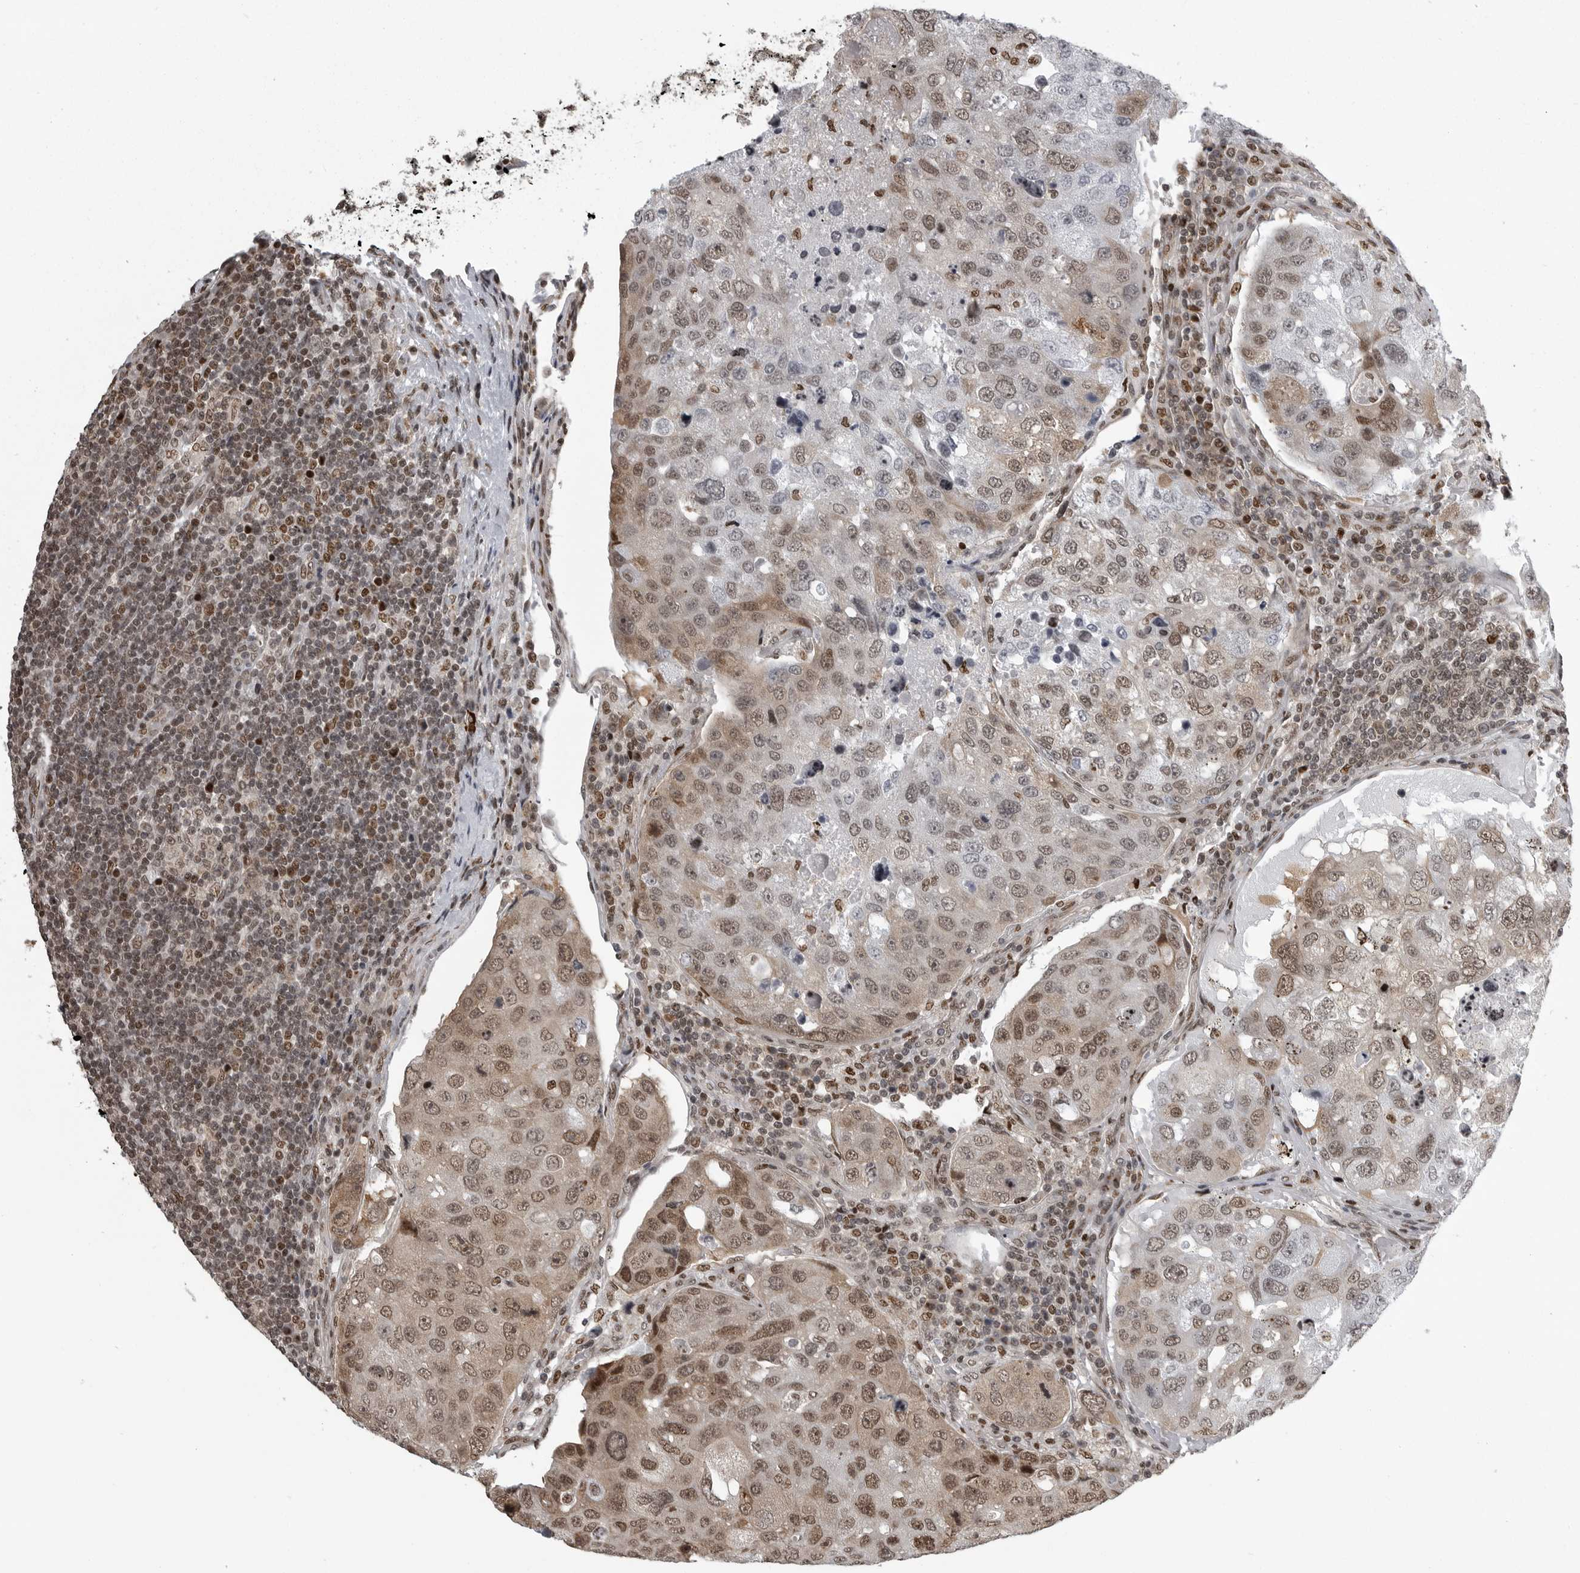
{"staining": {"intensity": "weak", "quantity": "25%-75%", "location": "nuclear"}, "tissue": "urothelial cancer", "cell_type": "Tumor cells", "image_type": "cancer", "snomed": [{"axis": "morphology", "description": "Urothelial carcinoma, High grade"}, {"axis": "topography", "description": "Lymph node"}, {"axis": "topography", "description": "Urinary bladder"}], "caption": "This micrograph demonstrates immunohistochemistry (IHC) staining of urothelial cancer, with low weak nuclear expression in approximately 25%-75% of tumor cells.", "gene": "YAF2", "patient": {"sex": "male", "age": 51}}